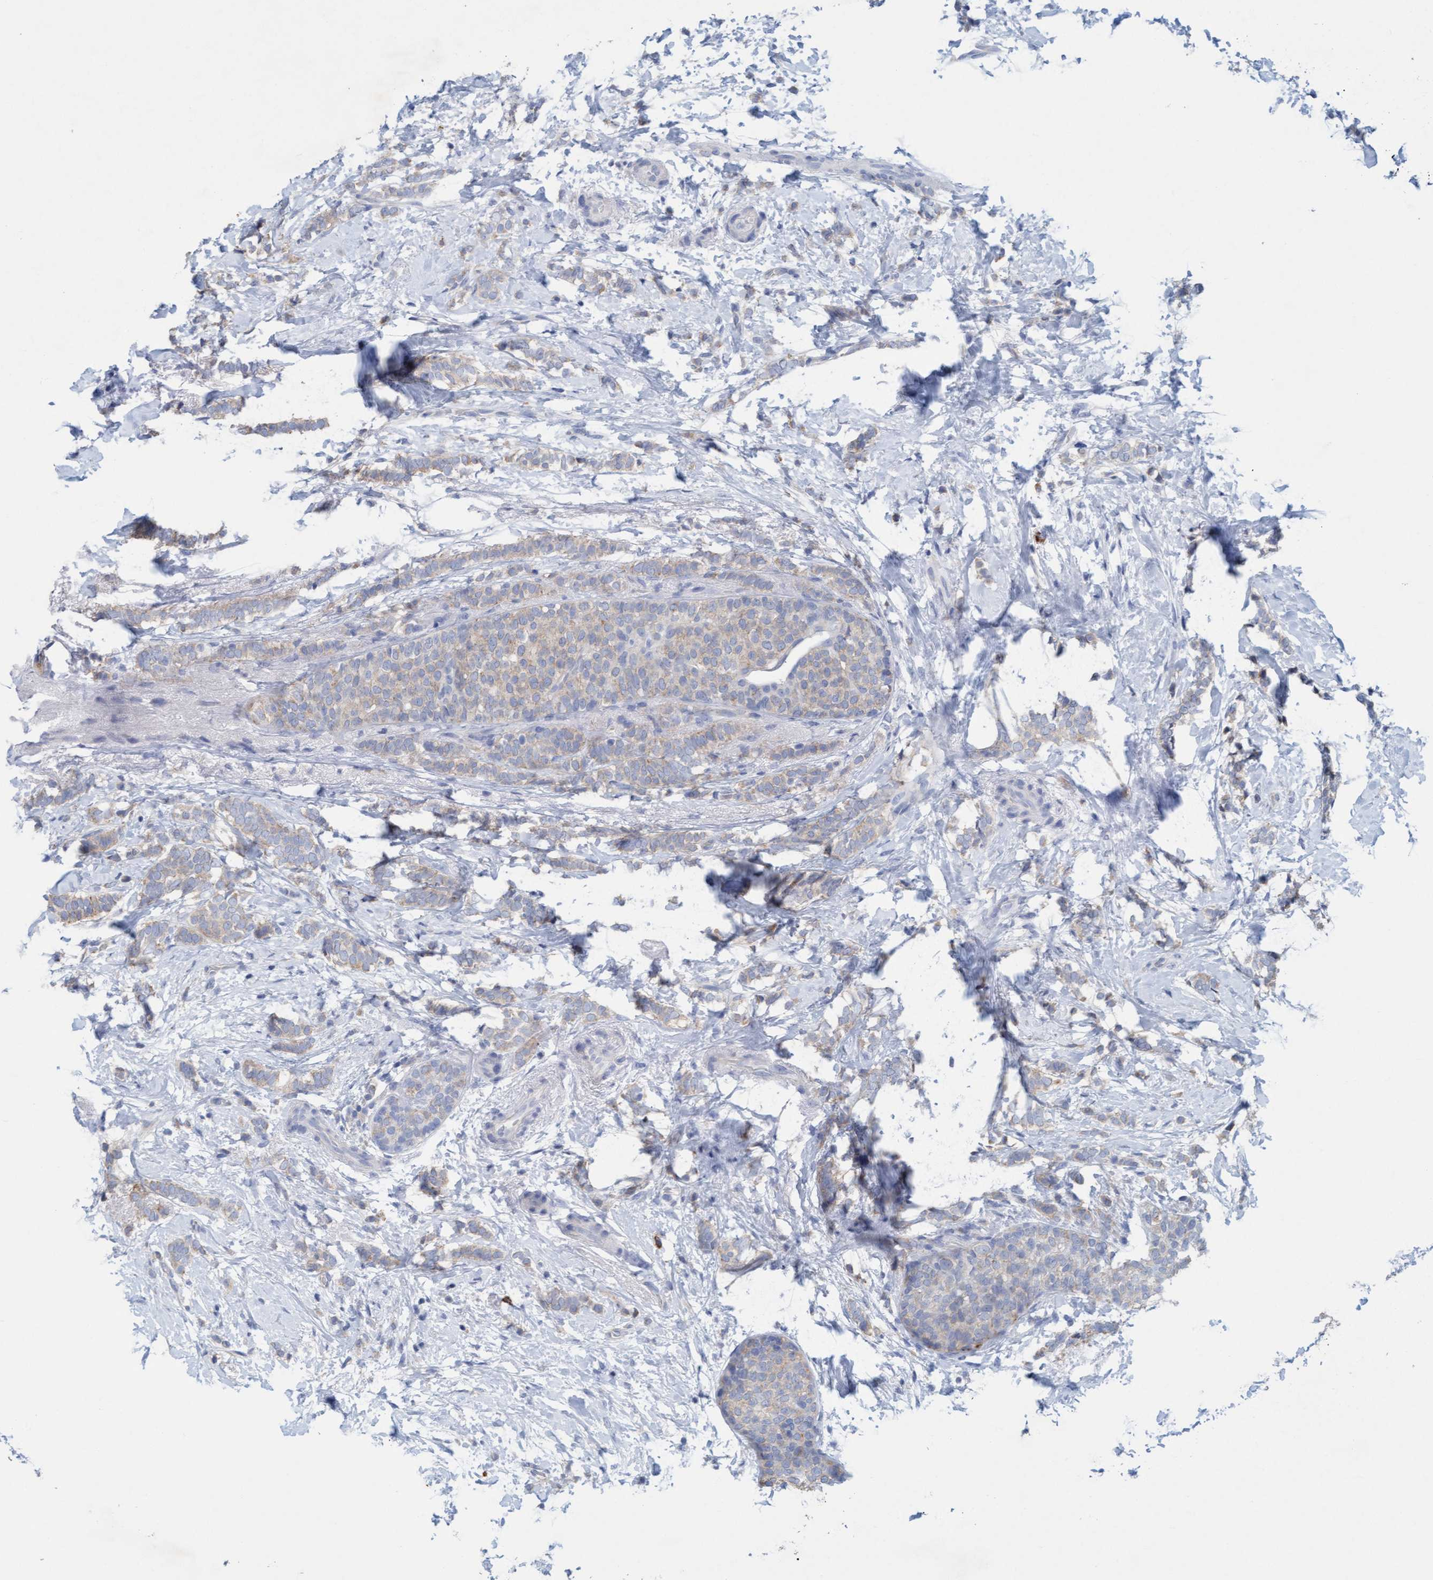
{"staining": {"intensity": "weak", "quantity": "25%-75%", "location": "cytoplasmic/membranous"}, "tissue": "breast cancer", "cell_type": "Tumor cells", "image_type": "cancer", "snomed": [{"axis": "morphology", "description": "Lobular carcinoma"}, {"axis": "topography", "description": "Breast"}], "caption": "Tumor cells exhibit low levels of weak cytoplasmic/membranous positivity in approximately 25%-75% of cells in breast cancer.", "gene": "SIGIRR", "patient": {"sex": "female", "age": 50}}